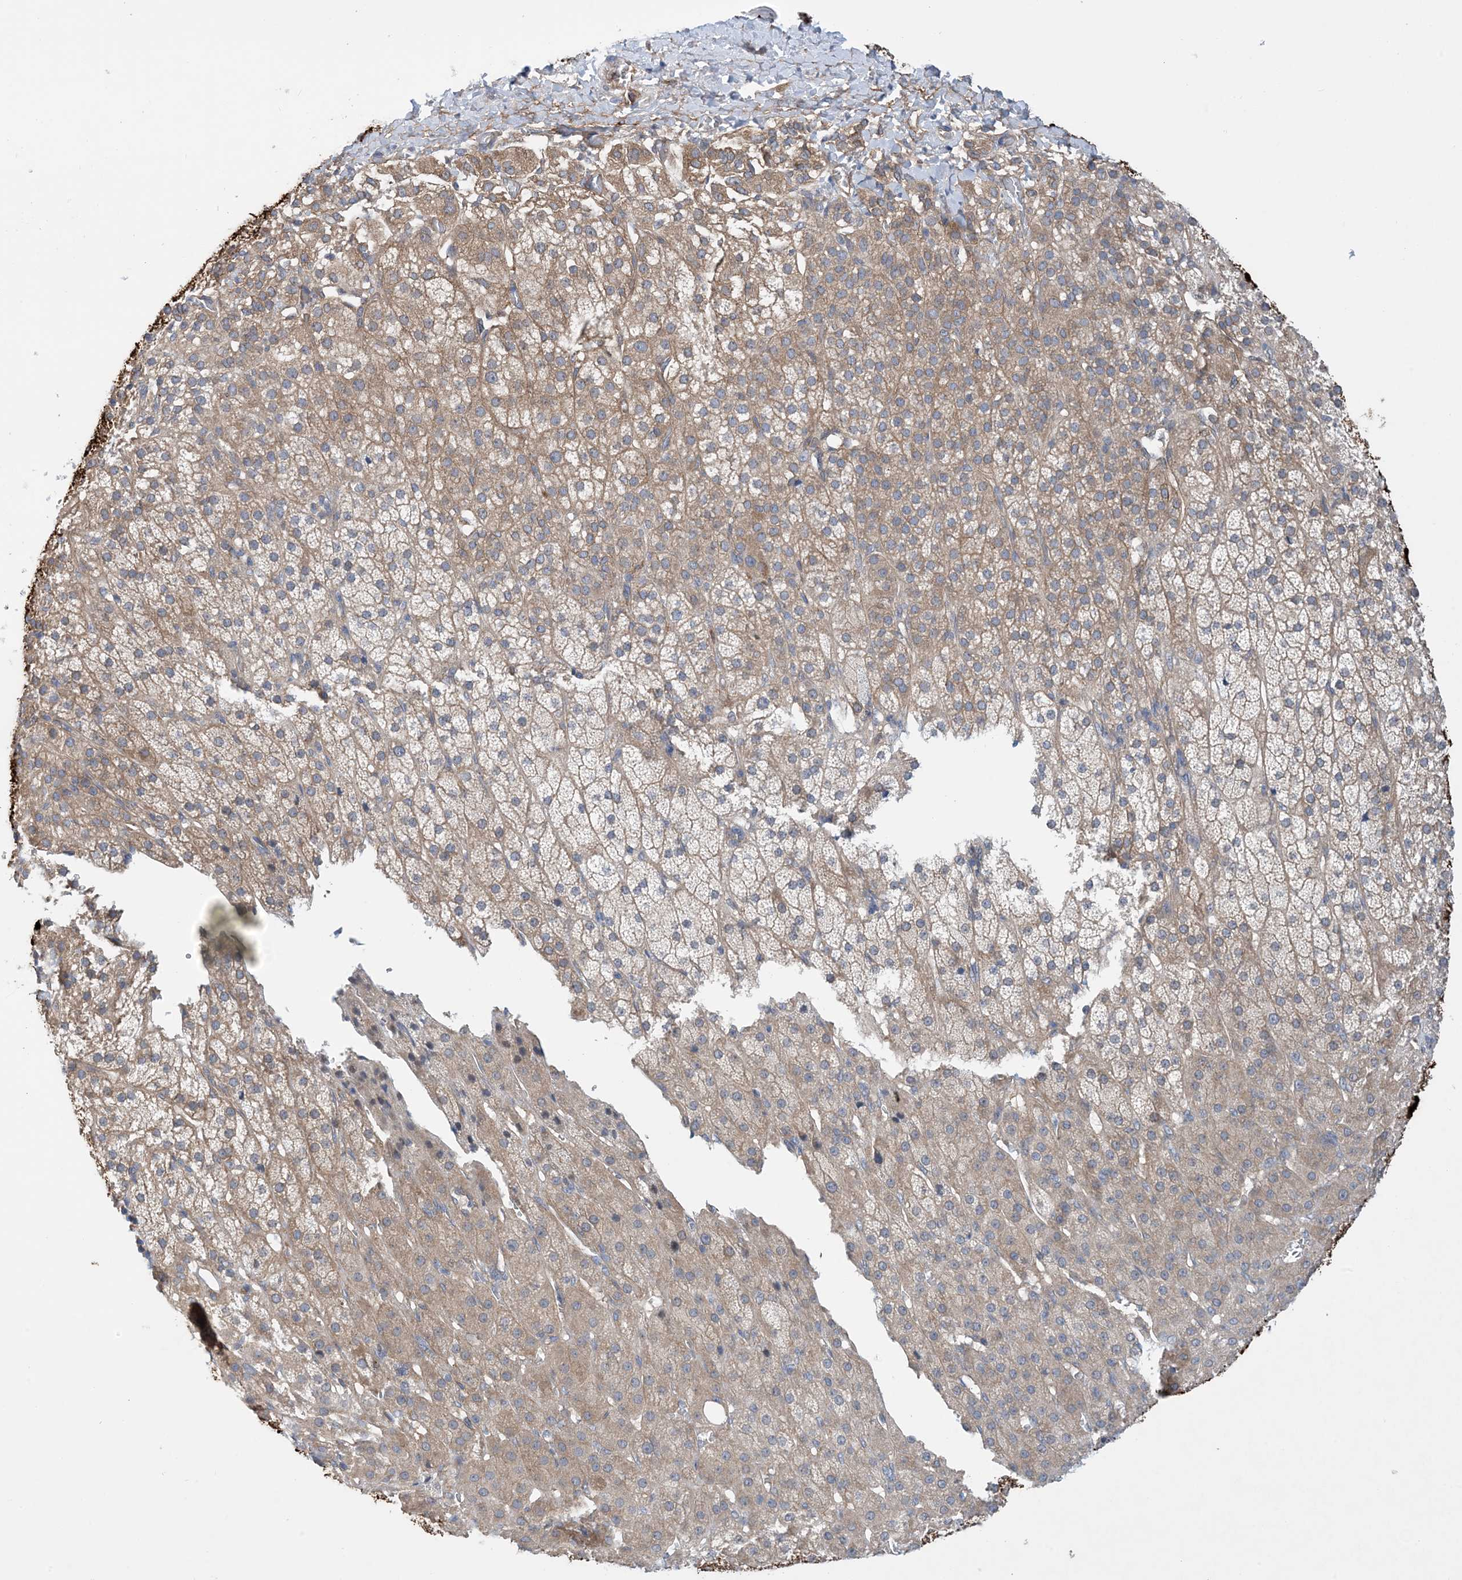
{"staining": {"intensity": "weak", "quantity": "25%-75%", "location": "cytoplasmic/membranous"}, "tissue": "adrenal gland", "cell_type": "Glandular cells", "image_type": "normal", "snomed": [{"axis": "morphology", "description": "Normal tissue, NOS"}, {"axis": "topography", "description": "Adrenal gland"}], "caption": "Adrenal gland stained with a brown dye shows weak cytoplasmic/membranous positive positivity in approximately 25%-75% of glandular cells.", "gene": "EHBP1", "patient": {"sex": "female", "age": 57}}